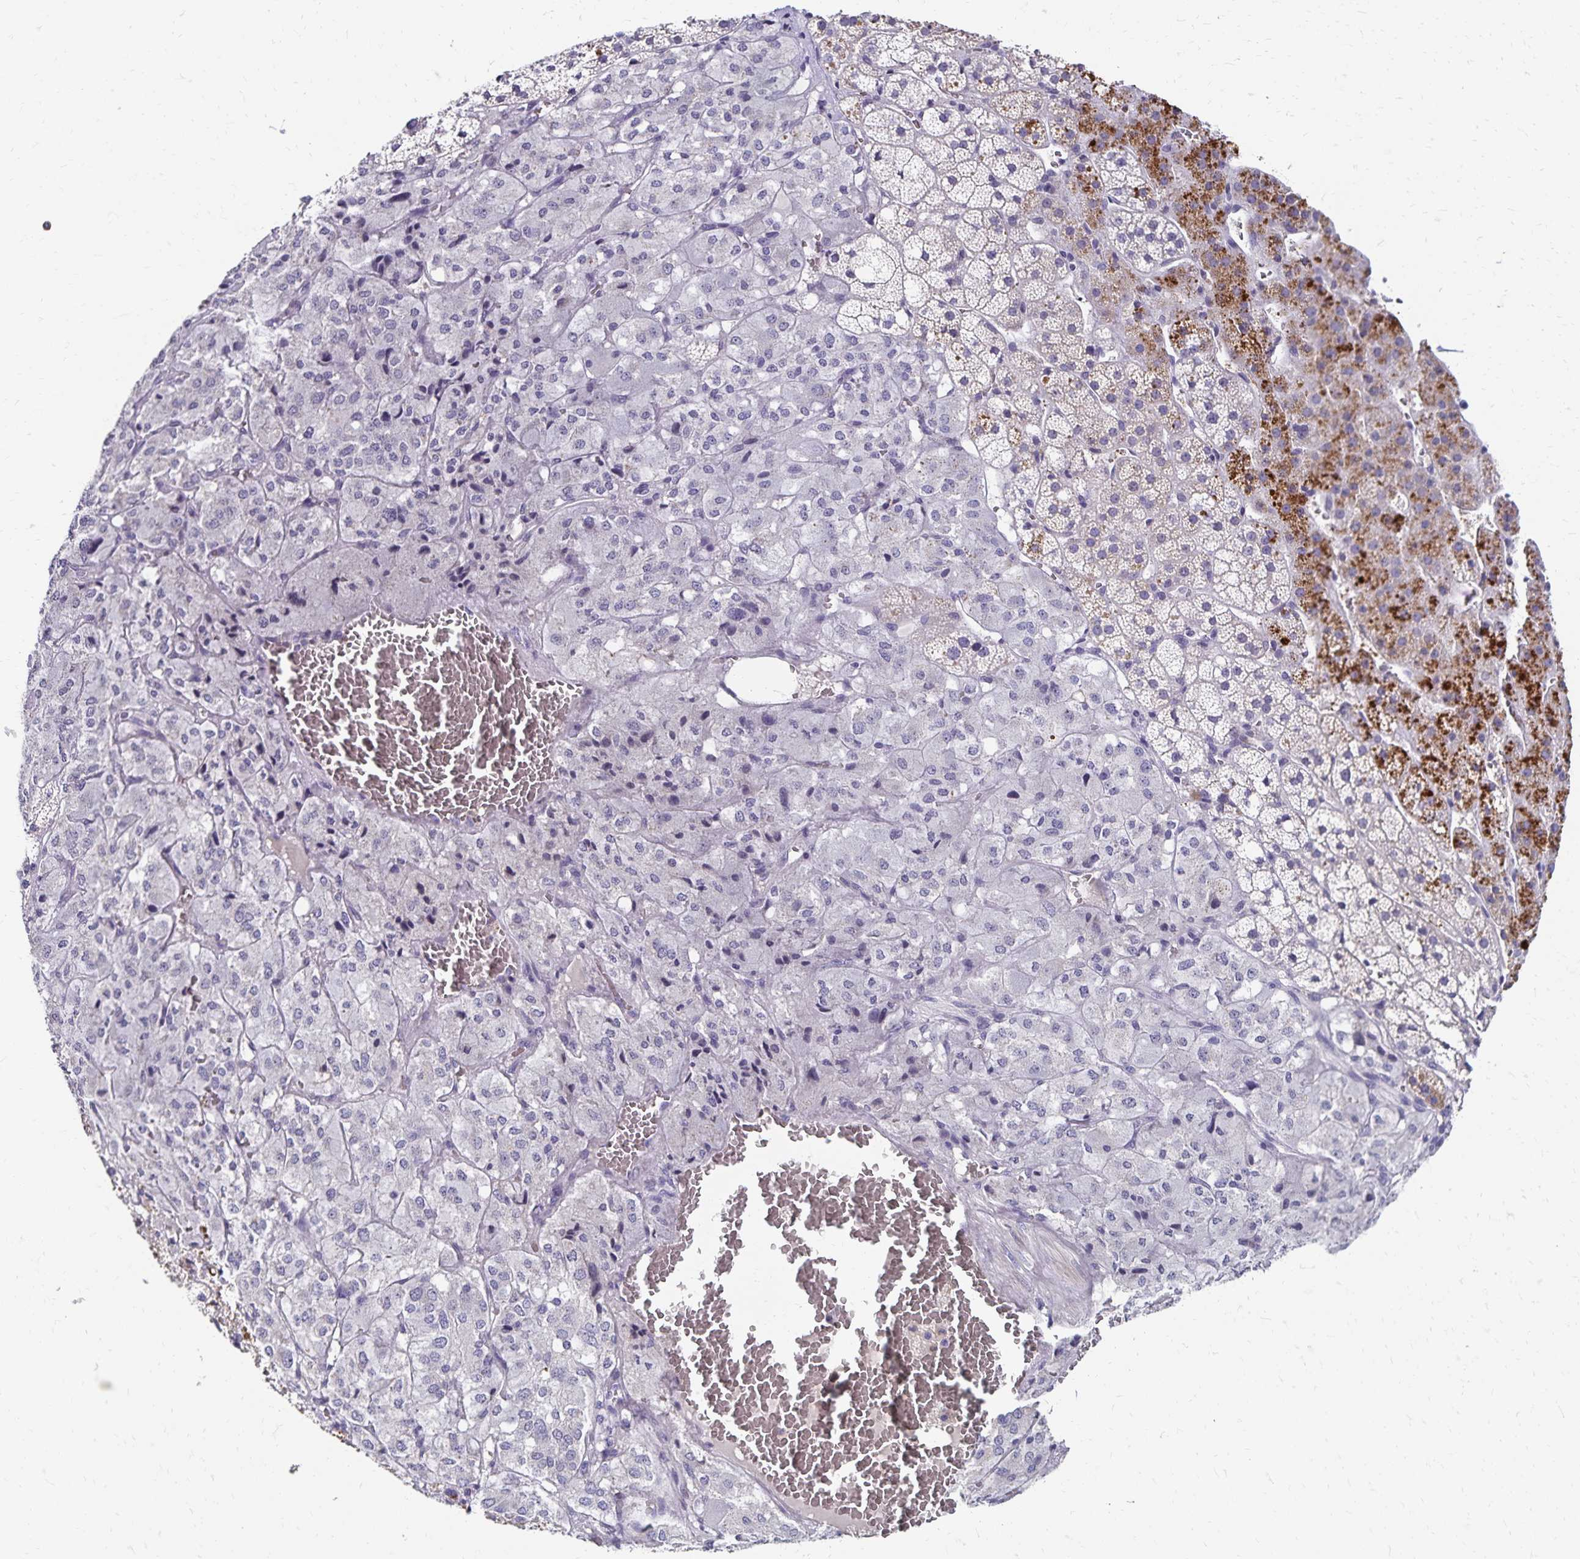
{"staining": {"intensity": "strong", "quantity": "<25%", "location": "cytoplasmic/membranous"}, "tissue": "adrenal gland", "cell_type": "Glandular cells", "image_type": "normal", "snomed": [{"axis": "morphology", "description": "Normal tissue, NOS"}, {"axis": "topography", "description": "Adrenal gland"}], "caption": "Immunohistochemical staining of benign adrenal gland demonstrates <25% levels of strong cytoplasmic/membranous protein staining in about <25% of glandular cells.", "gene": "PAX5", "patient": {"sex": "male", "age": 53}}